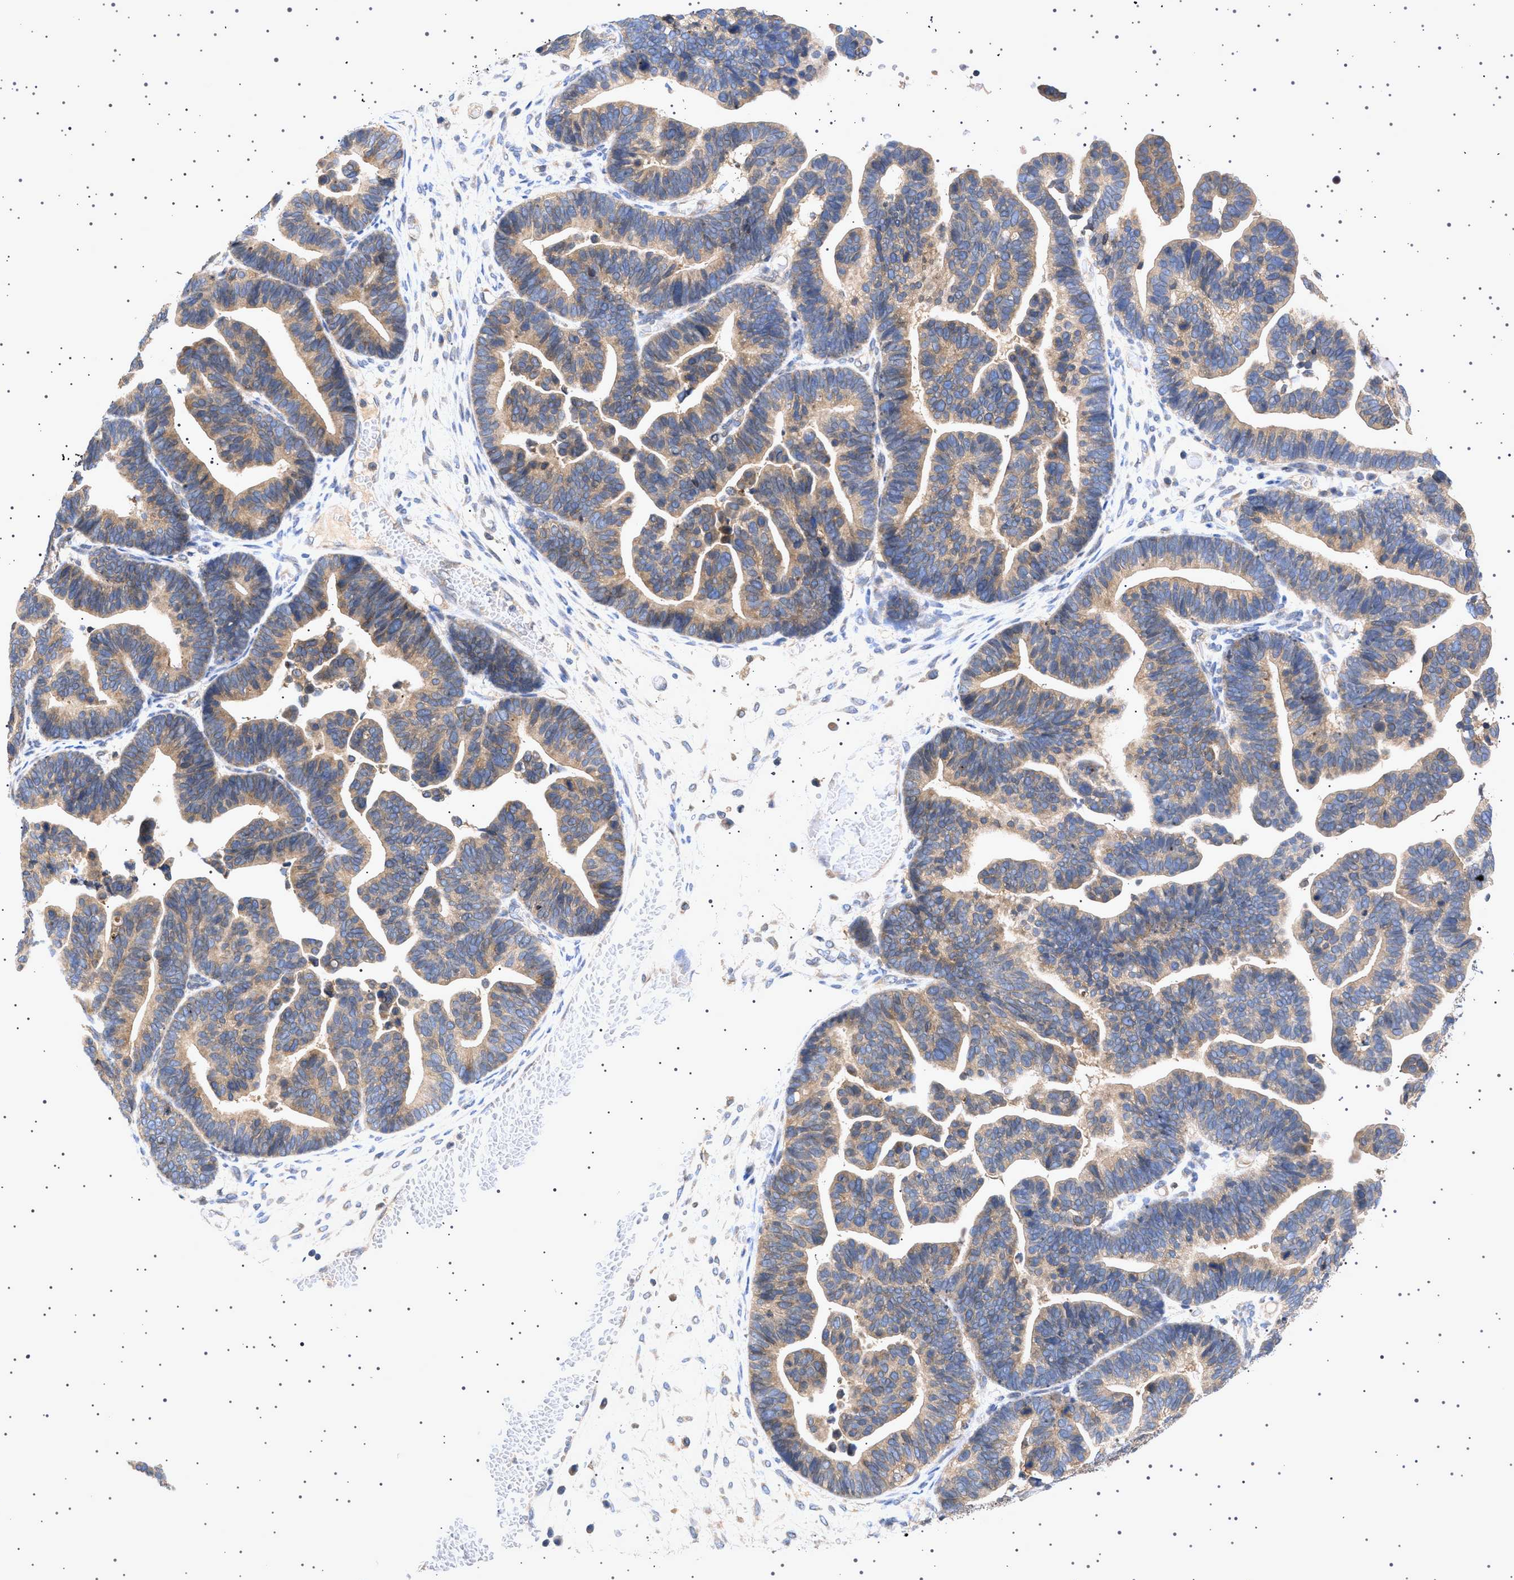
{"staining": {"intensity": "moderate", "quantity": ">75%", "location": "cytoplasmic/membranous"}, "tissue": "ovarian cancer", "cell_type": "Tumor cells", "image_type": "cancer", "snomed": [{"axis": "morphology", "description": "Cystadenocarcinoma, serous, NOS"}, {"axis": "topography", "description": "Ovary"}], "caption": "Ovarian cancer was stained to show a protein in brown. There is medium levels of moderate cytoplasmic/membranous positivity in approximately >75% of tumor cells.", "gene": "NUP93", "patient": {"sex": "female", "age": 56}}